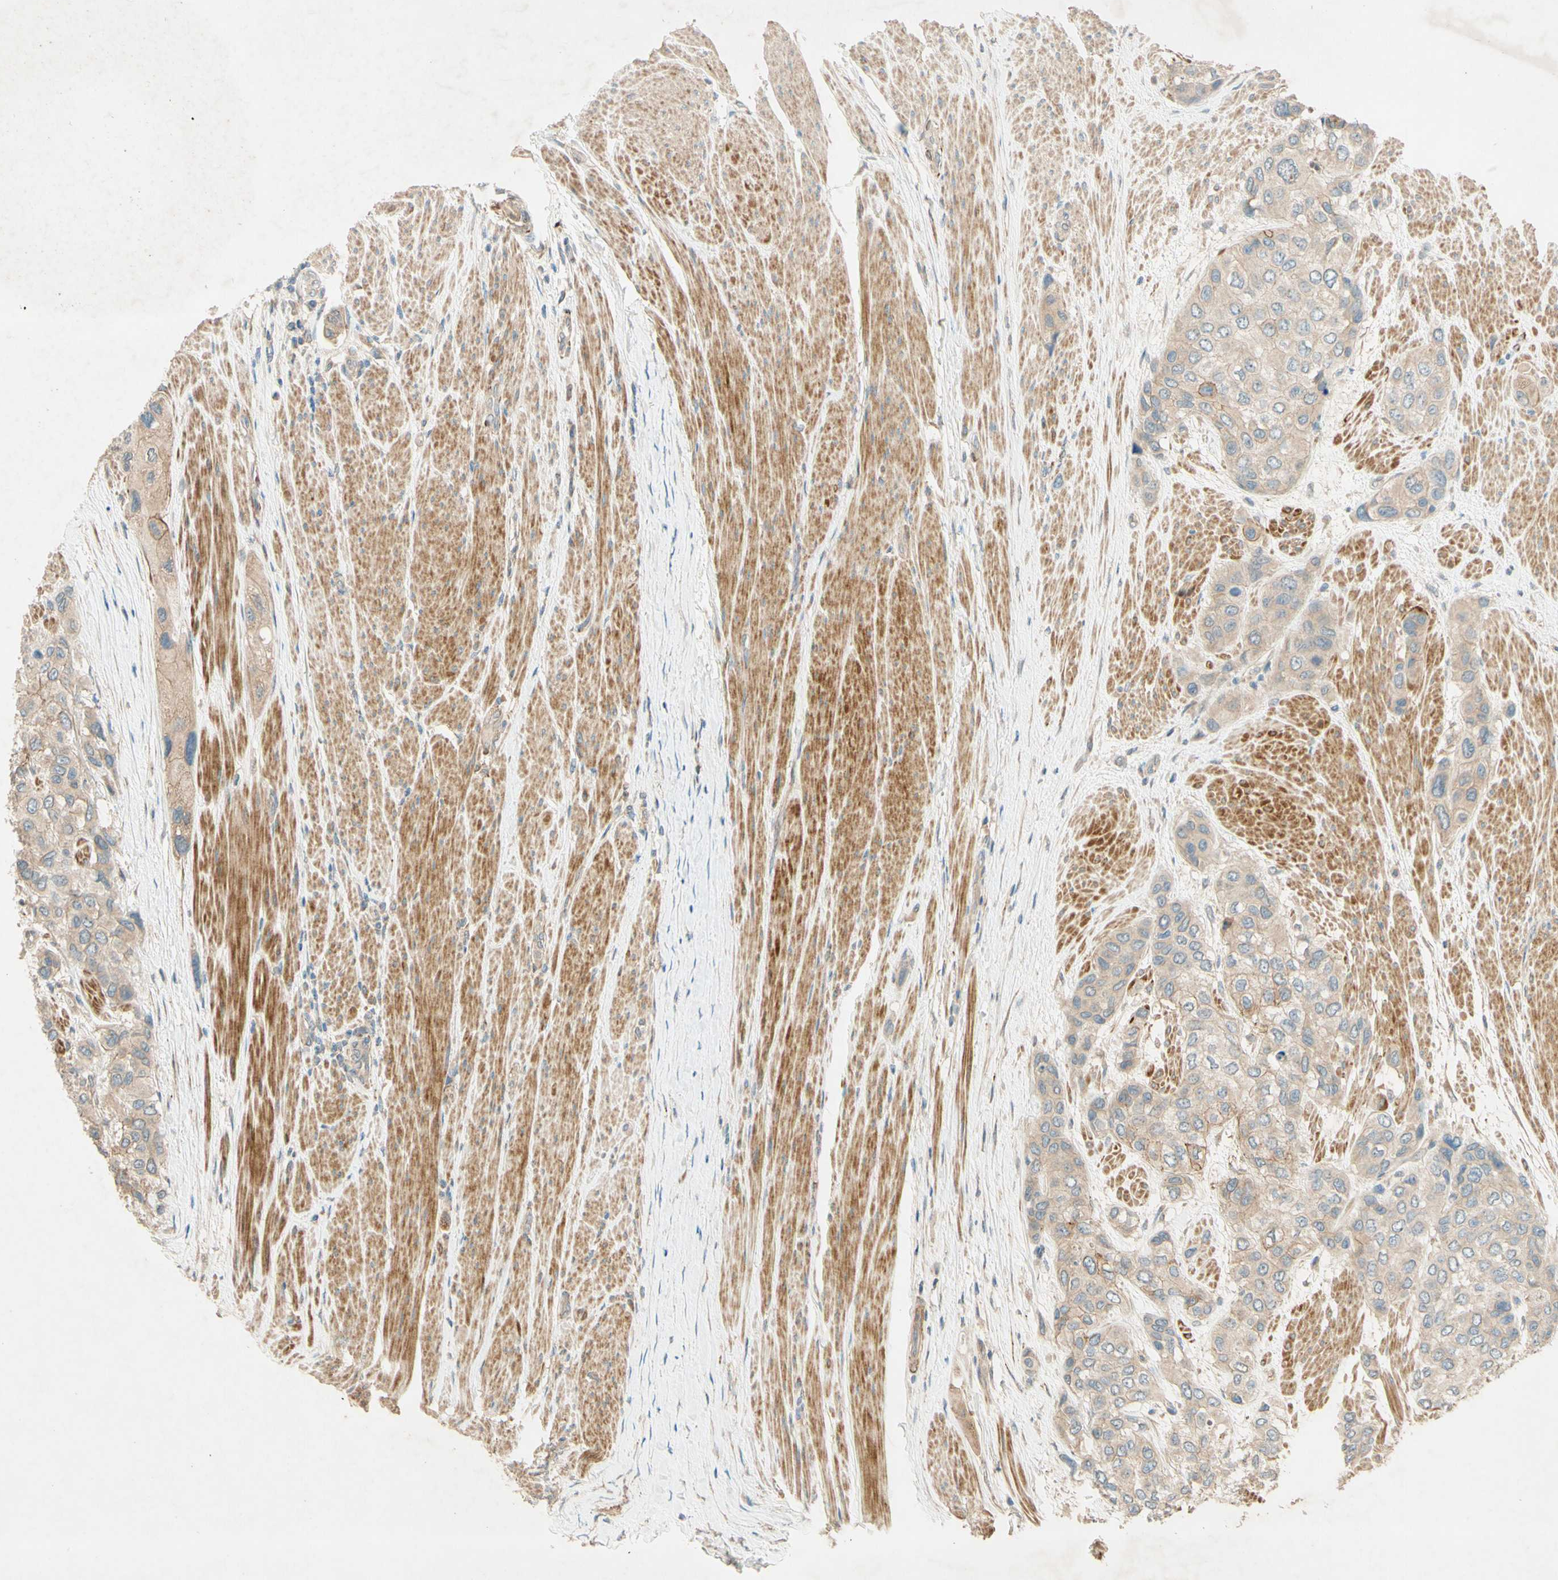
{"staining": {"intensity": "weak", "quantity": ">75%", "location": "cytoplasmic/membranous"}, "tissue": "urothelial cancer", "cell_type": "Tumor cells", "image_type": "cancer", "snomed": [{"axis": "morphology", "description": "Urothelial carcinoma, High grade"}, {"axis": "topography", "description": "Urinary bladder"}], "caption": "Urothelial carcinoma (high-grade) was stained to show a protein in brown. There is low levels of weak cytoplasmic/membranous staining in approximately >75% of tumor cells. Immunohistochemistry (ihc) stains the protein in brown and the nuclei are stained blue.", "gene": "ADAM17", "patient": {"sex": "female", "age": 56}}